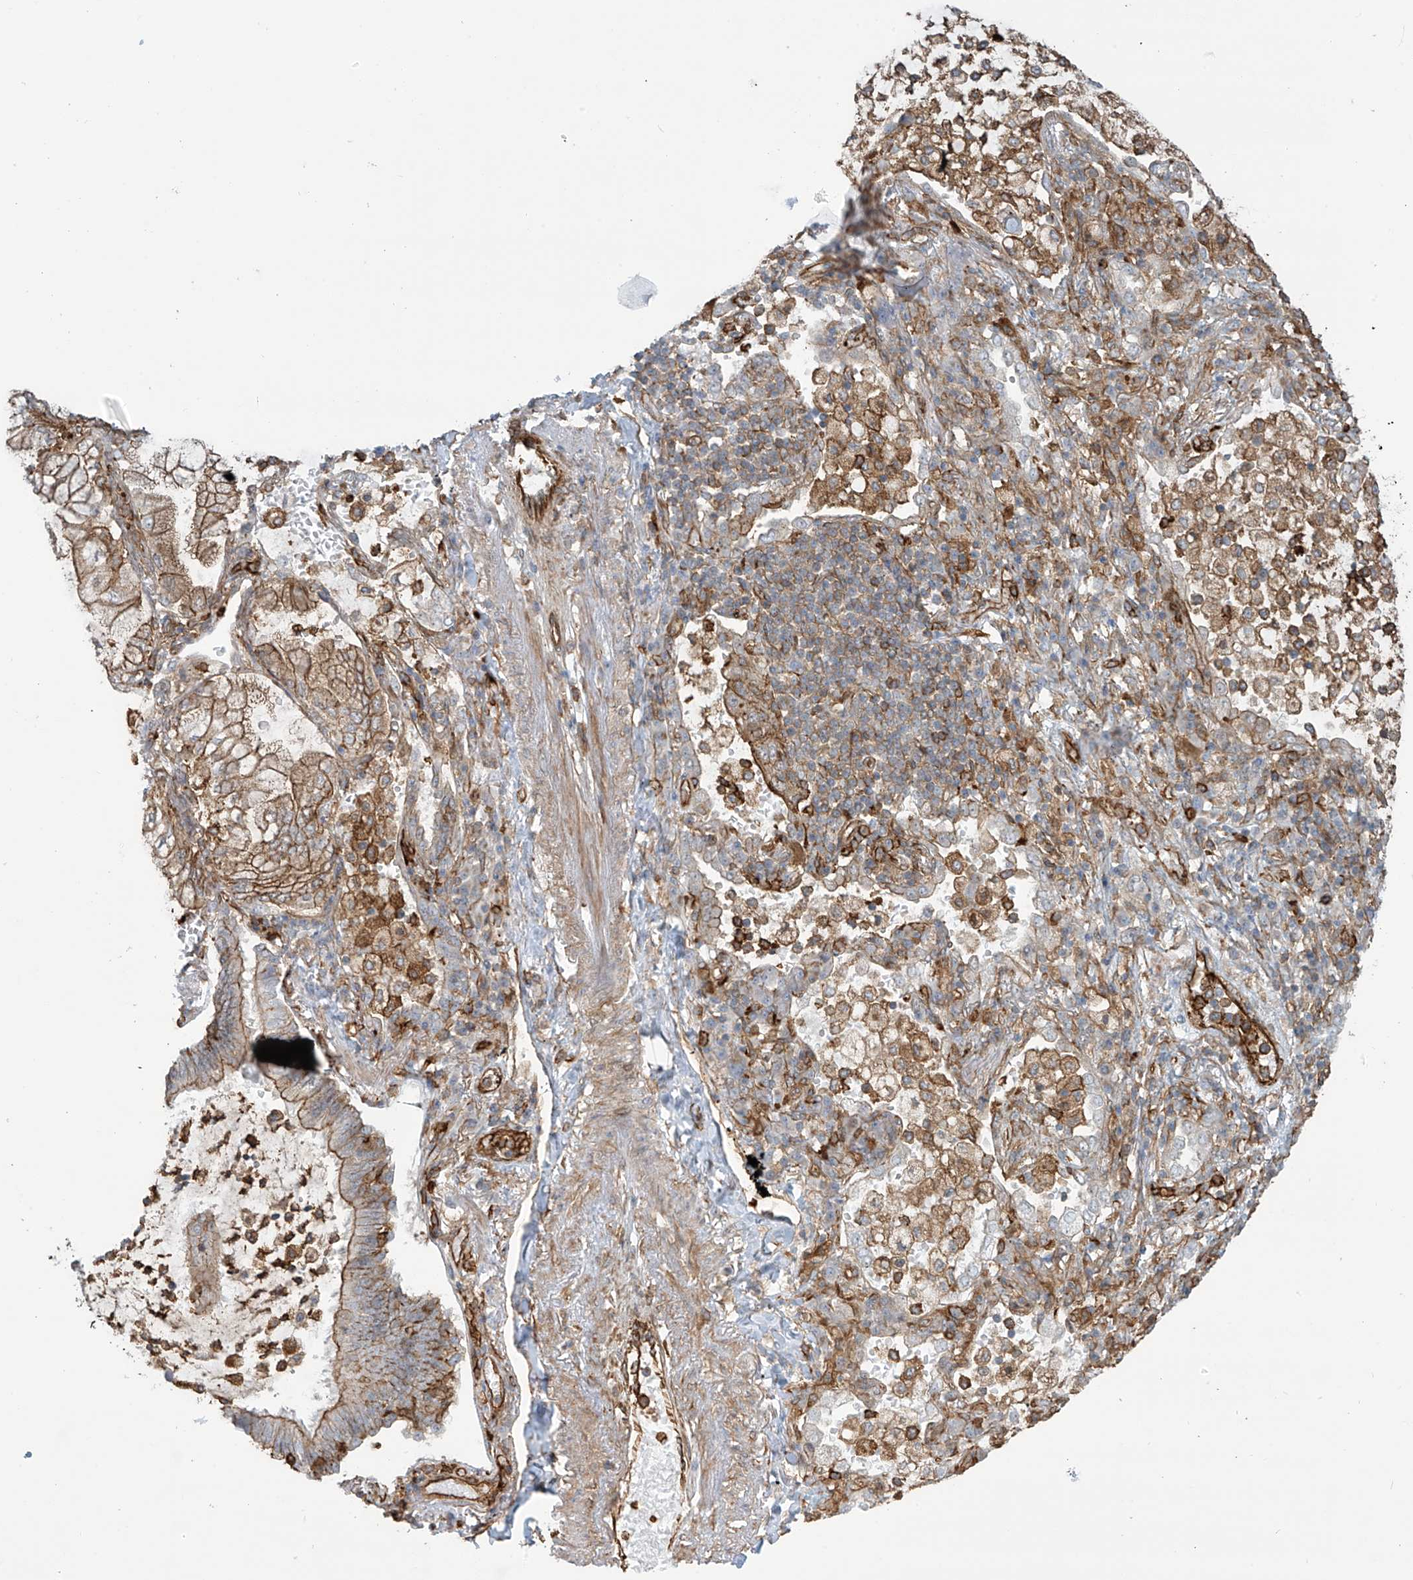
{"staining": {"intensity": "moderate", "quantity": ">75%", "location": "cytoplasmic/membranous"}, "tissue": "lung cancer", "cell_type": "Tumor cells", "image_type": "cancer", "snomed": [{"axis": "morphology", "description": "Adenocarcinoma, NOS"}, {"axis": "topography", "description": "Lung"}], "caption": "Protein expression analysis of human lung adenocarcinoma reveals moderate cytoplasmic/membranous expression in approximately >75% of tumor cells. The staining was performed using DAB (3,3'-diaminobenzidine) to visualize the protein expression in brown, while the nuclei were stained in blue with hematoxylin (Magnification: 20x).", "gene": "SLC9A2", "patient": {"sex": "female", "age": 70}}